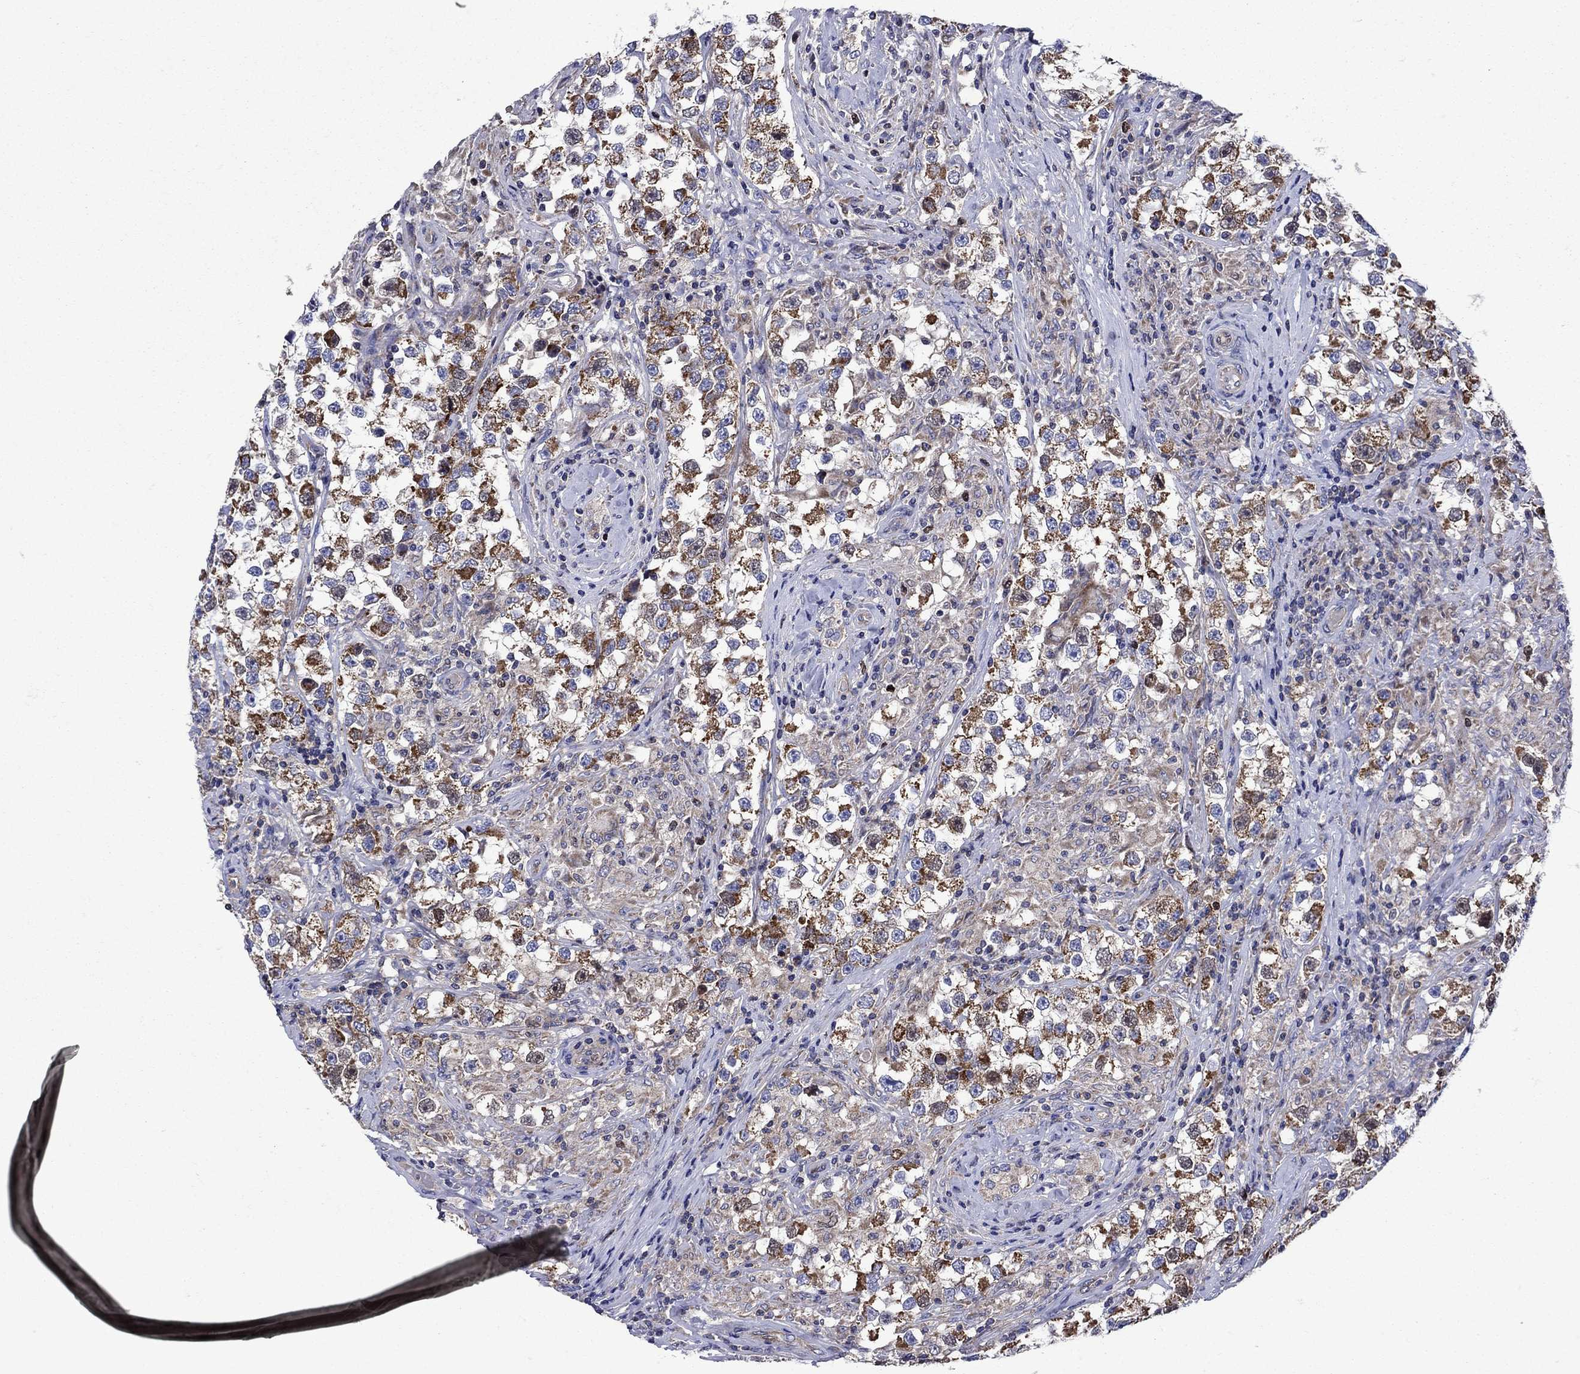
{"staining": {"intensity": "moderate", "quantity": ">75%", "location": "cytoplasmic/membranous"}, "tissue": "testis cancer", "cell_type": "Tumor cells", "image_type": "cancer", "snomed": [{"axis": "morphology", "description": "Seminoma, NOS"}, {"axis": "topography", "description": "Testis"}], "caption": "Seminoma (testis) was stained to show a protein in brown. There is medium levels of moderate cytoplasmic/membranous staining in approximately >75% of tumor cells. (Brightfield microscopy of DAB IHC at high magnification).", "gene": "KIF22", "patient": {"sex": "male", "age": 46}}